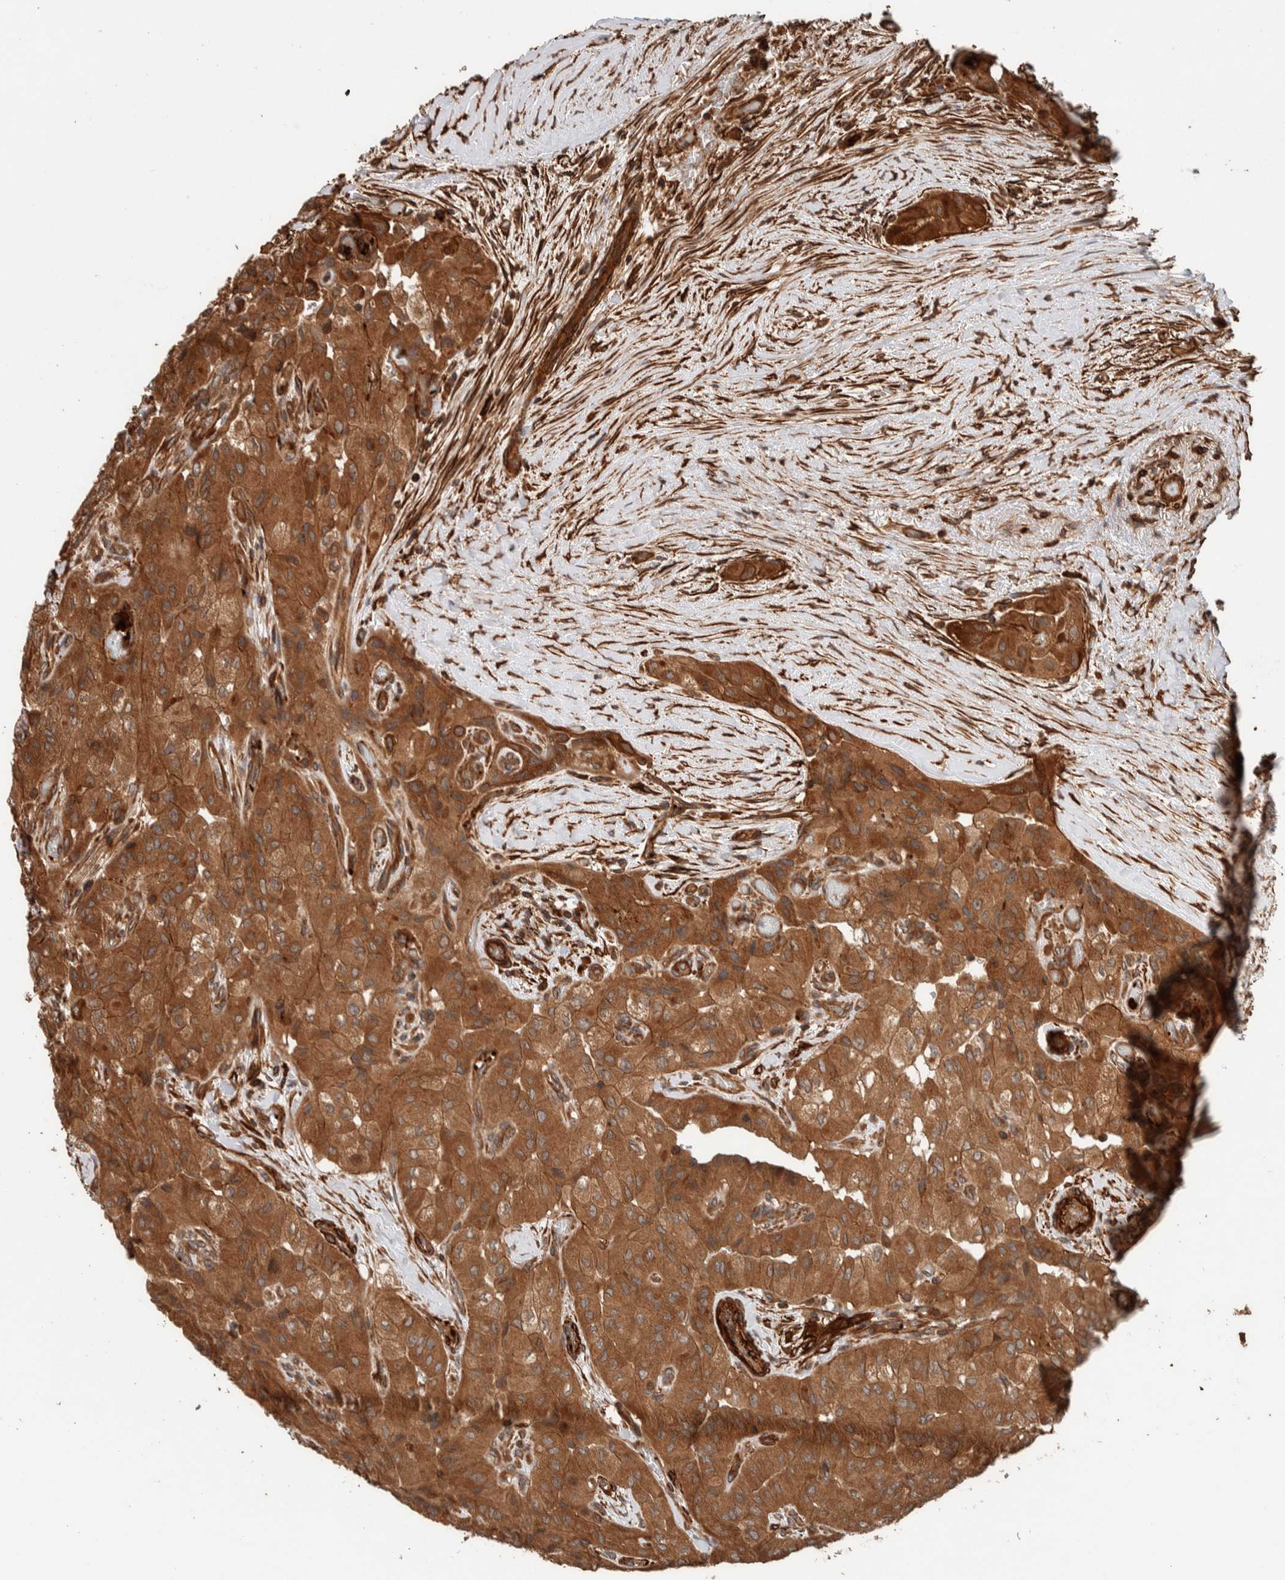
{"staining": {"intensity": "moderate", "quantity": ">75%", "location": "cytoplasmic/membranous"}, "tissue": "thyroid cancer", "cell_type": "Tumor cells", "image_type": "cancer", "snomed": [{"axis": "morphology", "description": "Papillary adenocarcinoma, NOS"}, {"axis": "topography", "description": "Thyroid gland"}], "caption": "This micrograph displays immunohistochemistry (IHC) staining of human thyroid cancer, with medium moderate cytoplasmic/membranous staining in about >75% of tumor cells.", "gene": "SYNRG", "patient": {"sex": "female", "age": 59}}